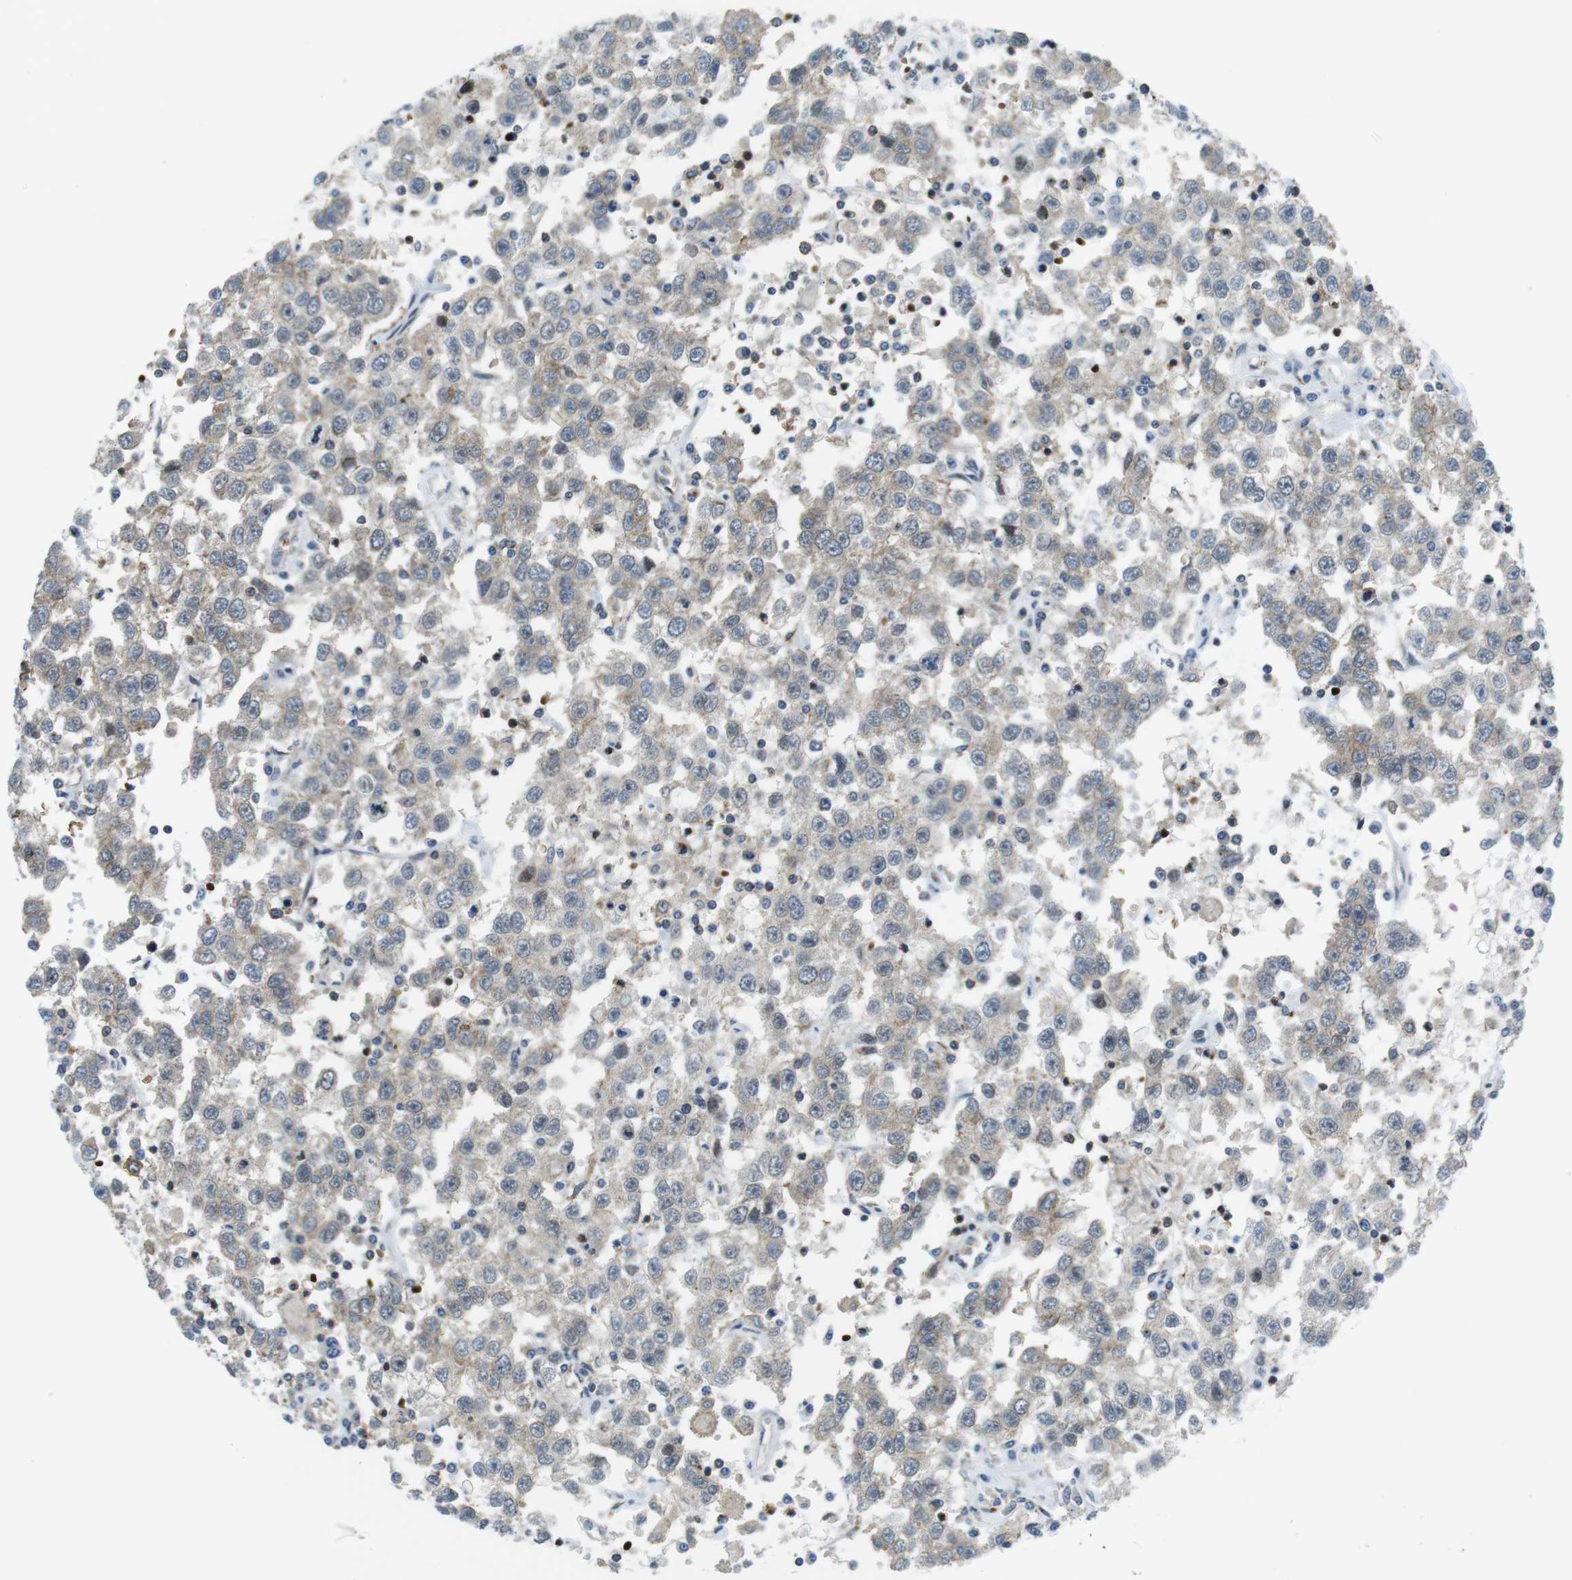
{"staining": {"intensity": "negative", "quantity": "none", "location": "none"}, "tissue": "testis cancer", "cell_type": "Tumor cells", "image_type": "cancer", "snomed": [{"axis": "morphology", "description": "Seminoma, NOS"}, {"axis": "topography", "description": "Testis"}], "caption": "A photomicrograph of human testis seminoma is negative for staining in tumor cells.", "gene": "CUL7", "patient": {"sex": "male", "age": 41}}